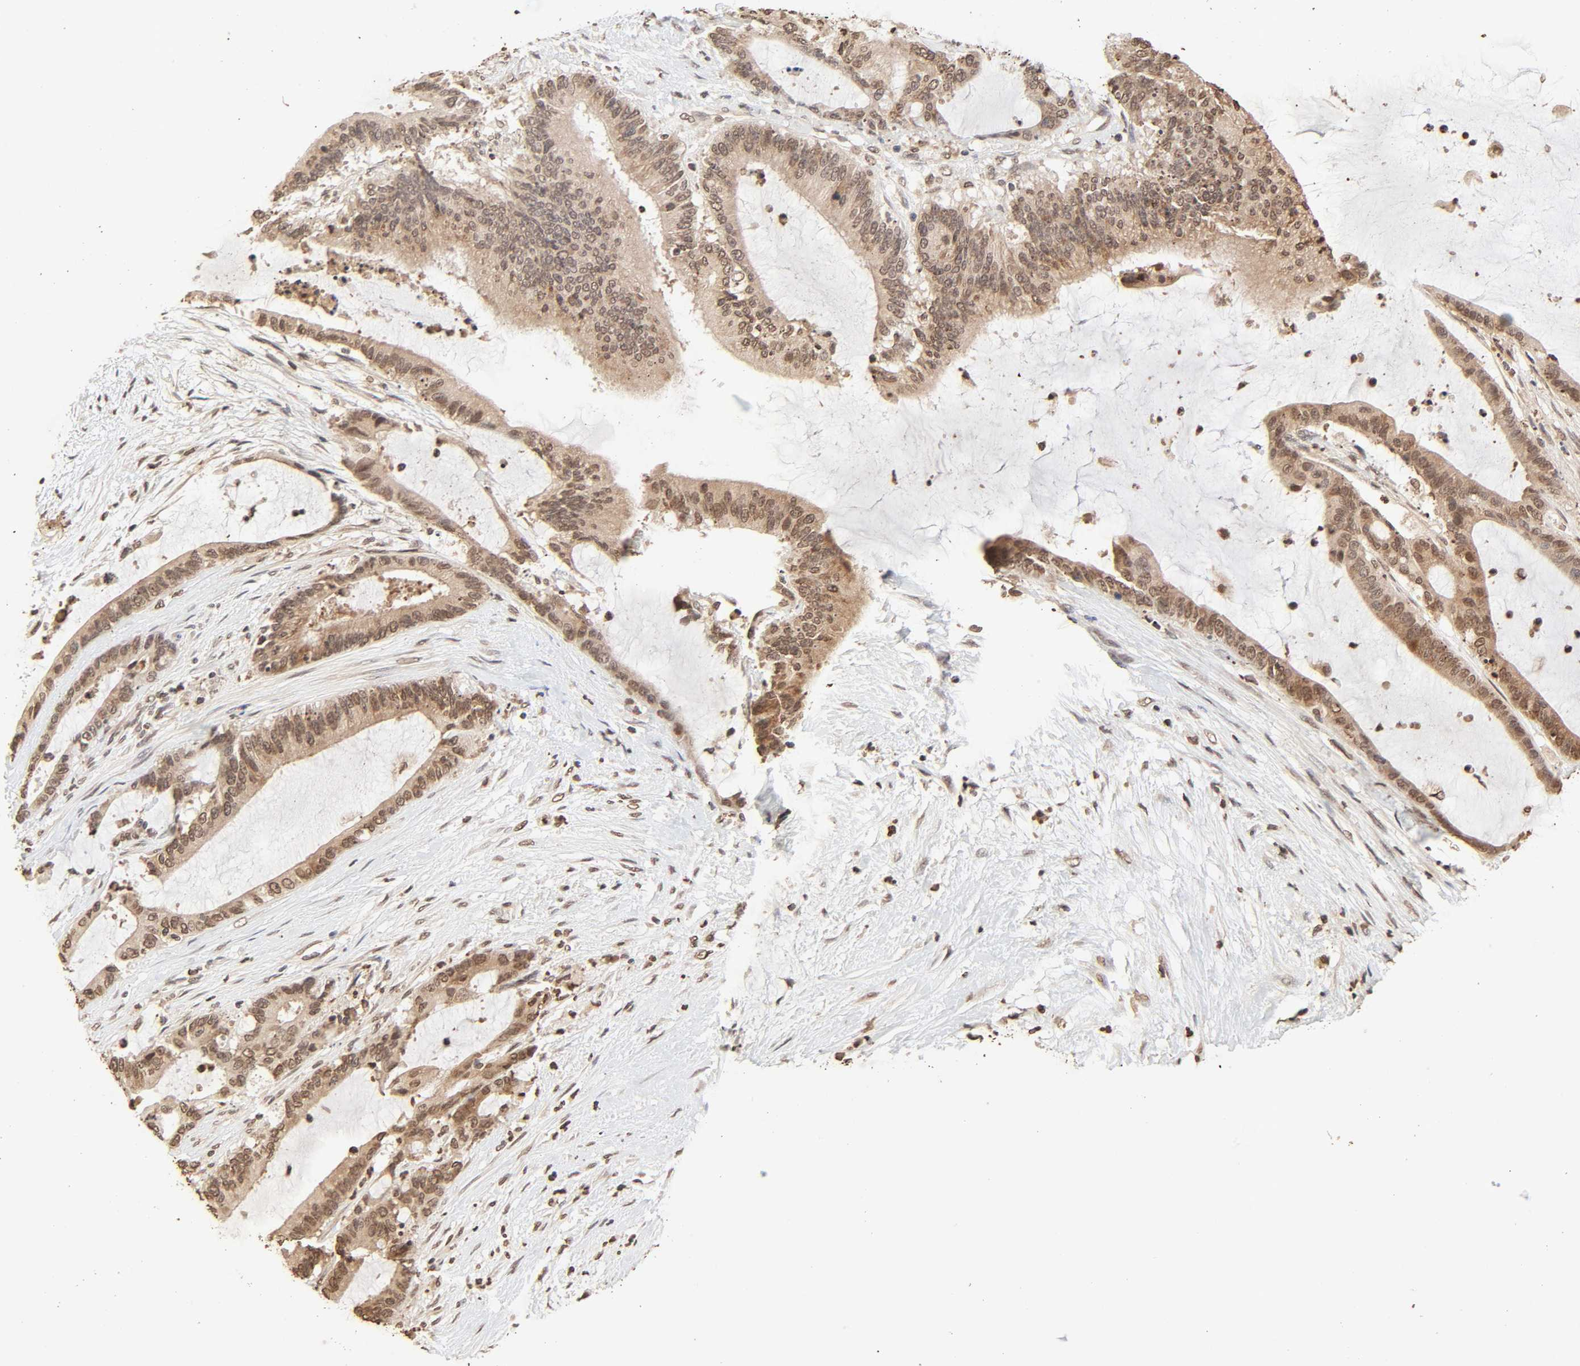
{"staining": {"intensity": "moderate", "quantity": ">75%", "location": "cytoplasmic/membranous,nuclear"}, "tissue": "liver cancer", "cell_type": "Tumor cells", "image_type": "cancer", "snomed": [{"axis": "morphology", "description": "Cholangiocarcinoma"}, {"axis": "topography", "description": "Liver"}], "caption": "Moderate cytoplasmic/membranous and nuclear positivity is identified in approximately >75% of tumor cells in liver cancer.", "gene": "TBL1X", "patient": {"sex": "female", "age": 73}}